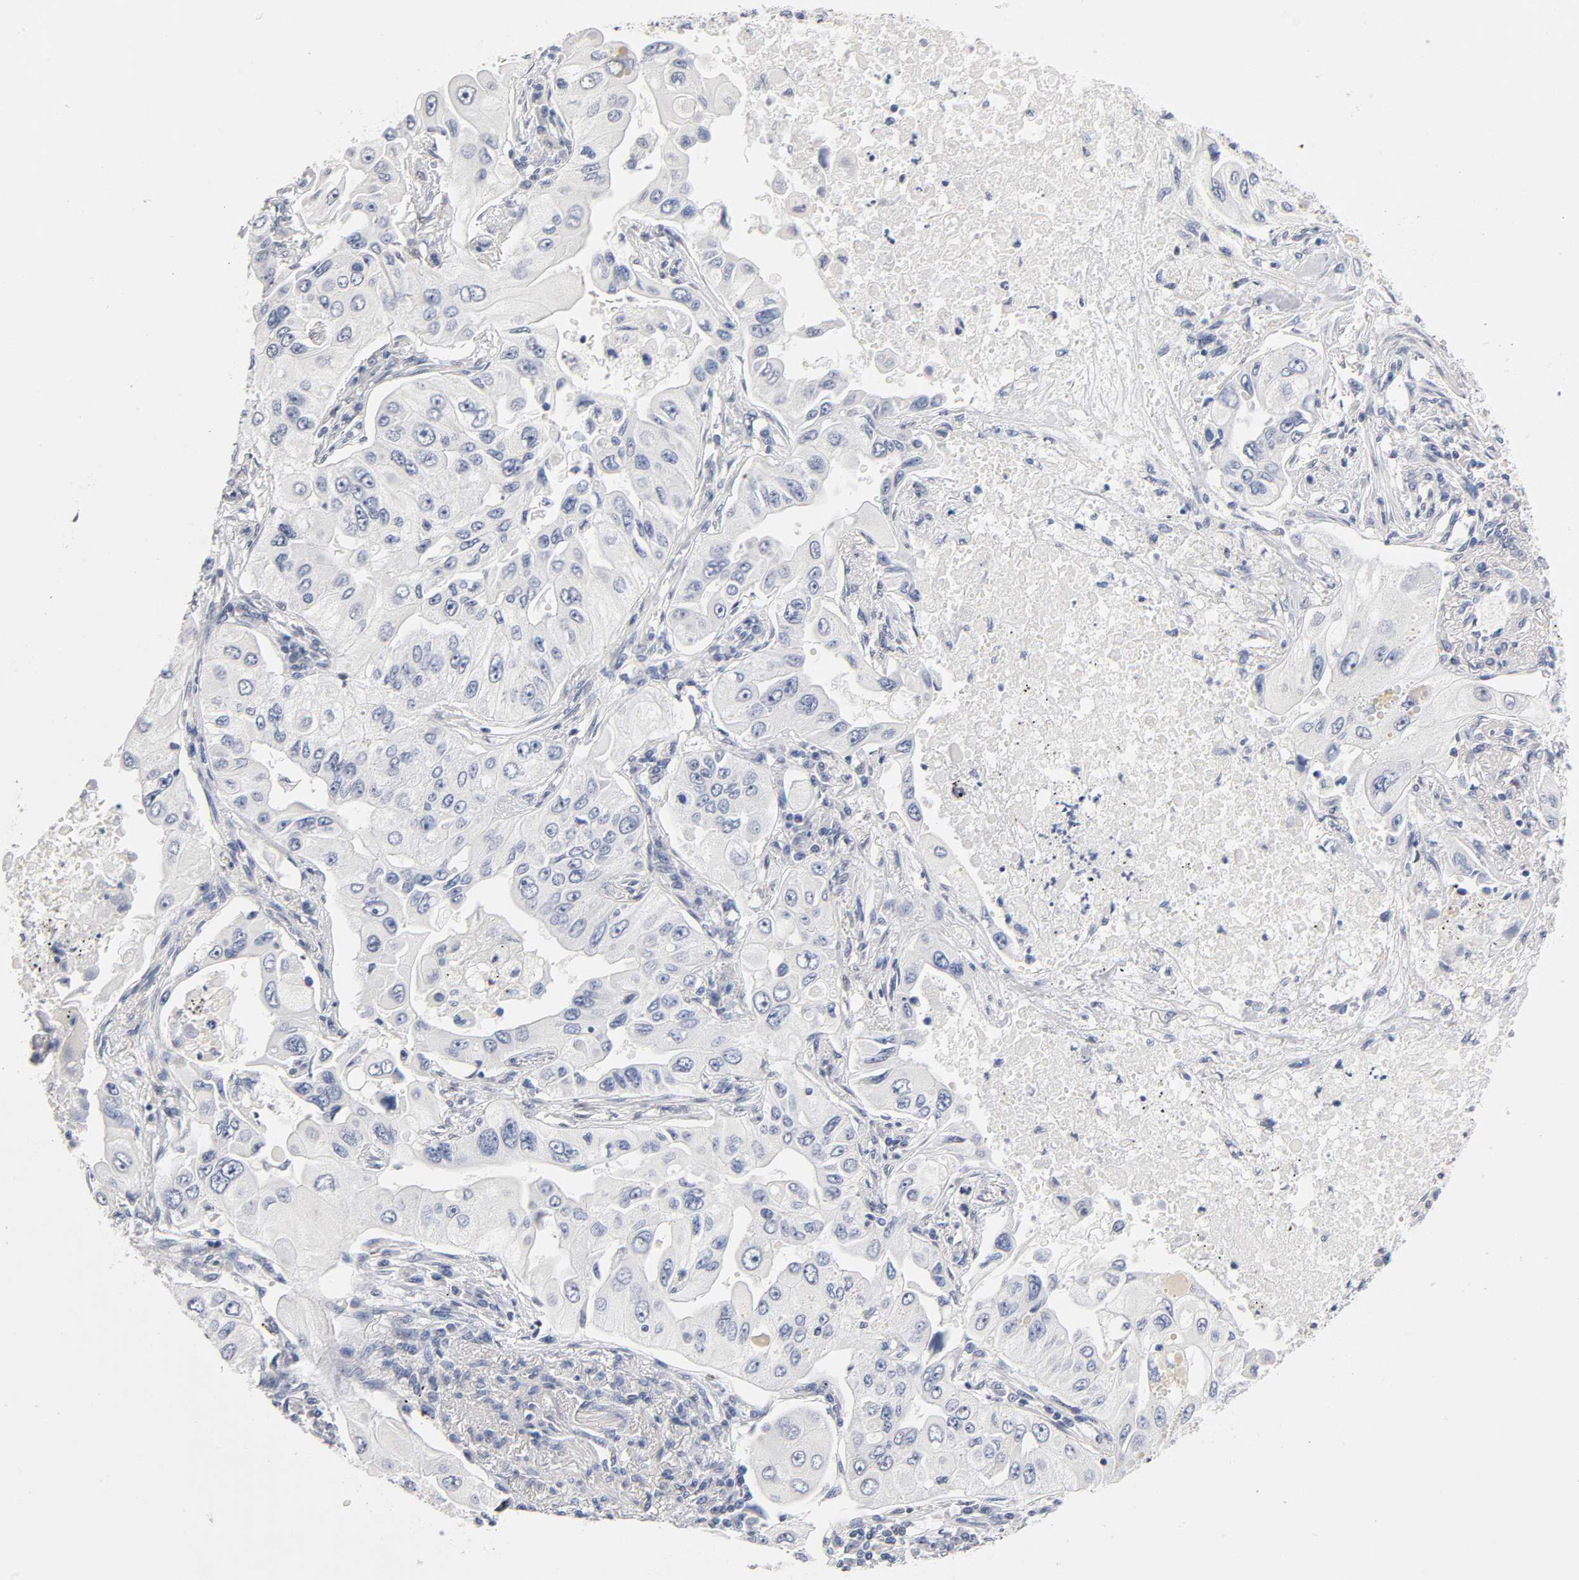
{"staining": {"intensity": "negative", "quantity": "none", "location": "none"}, "tissue": "lung cancer", "cell_type": "Tumor cells", "image_type": "cancer", "snomed": [{"axis": "morphology", "description": "Adenocarcinoma, NOS"}, {"axis": "topography", "description": "Lung"}], "caption": "A histopathology image of lung cancer stained for a protein exhibits no brown staining in tumor cells.", "gene": "NFATC1", "patient": {"sex": "male", "age": 84}}